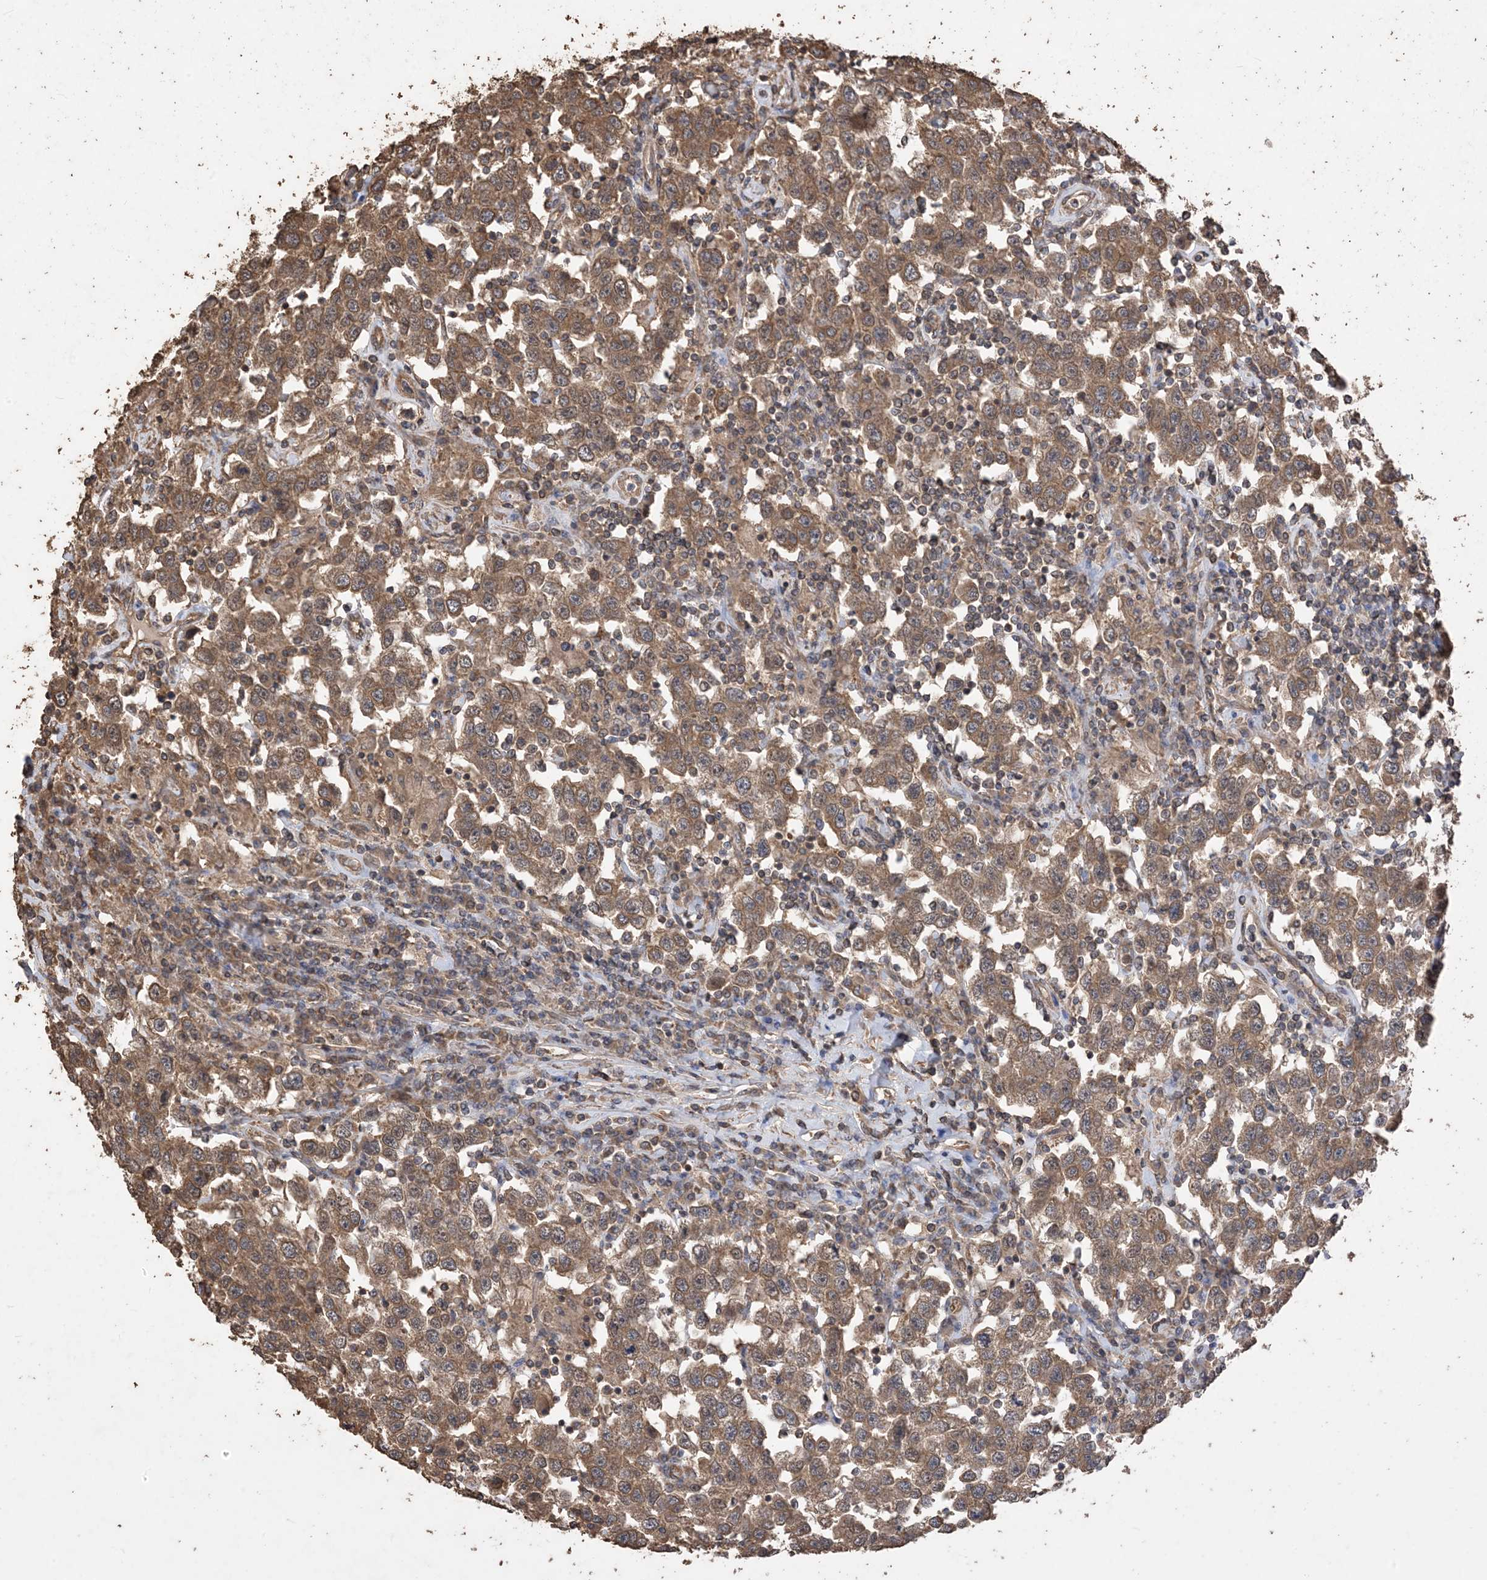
{"staining": {"intensity": "moderate", "quantity": ">75%", "location": "cytoplasmic/membranous"}, "tissue": "testis cancer", "cell_type": "Tumor cells", "image_type": "cancer", "snomed": [{"axis": "morphology", "description": "Seminoma, NOS"}, {"axis": "topography", "description": "Testis"}], "caption": "The immunohistochemical stain shows moderate cytoplasmic/membranous expression in tumor cells of testis seminoma tissue.", "gene": "ZKSCAN5", "patient": {"sex": "male", "age": 41}}